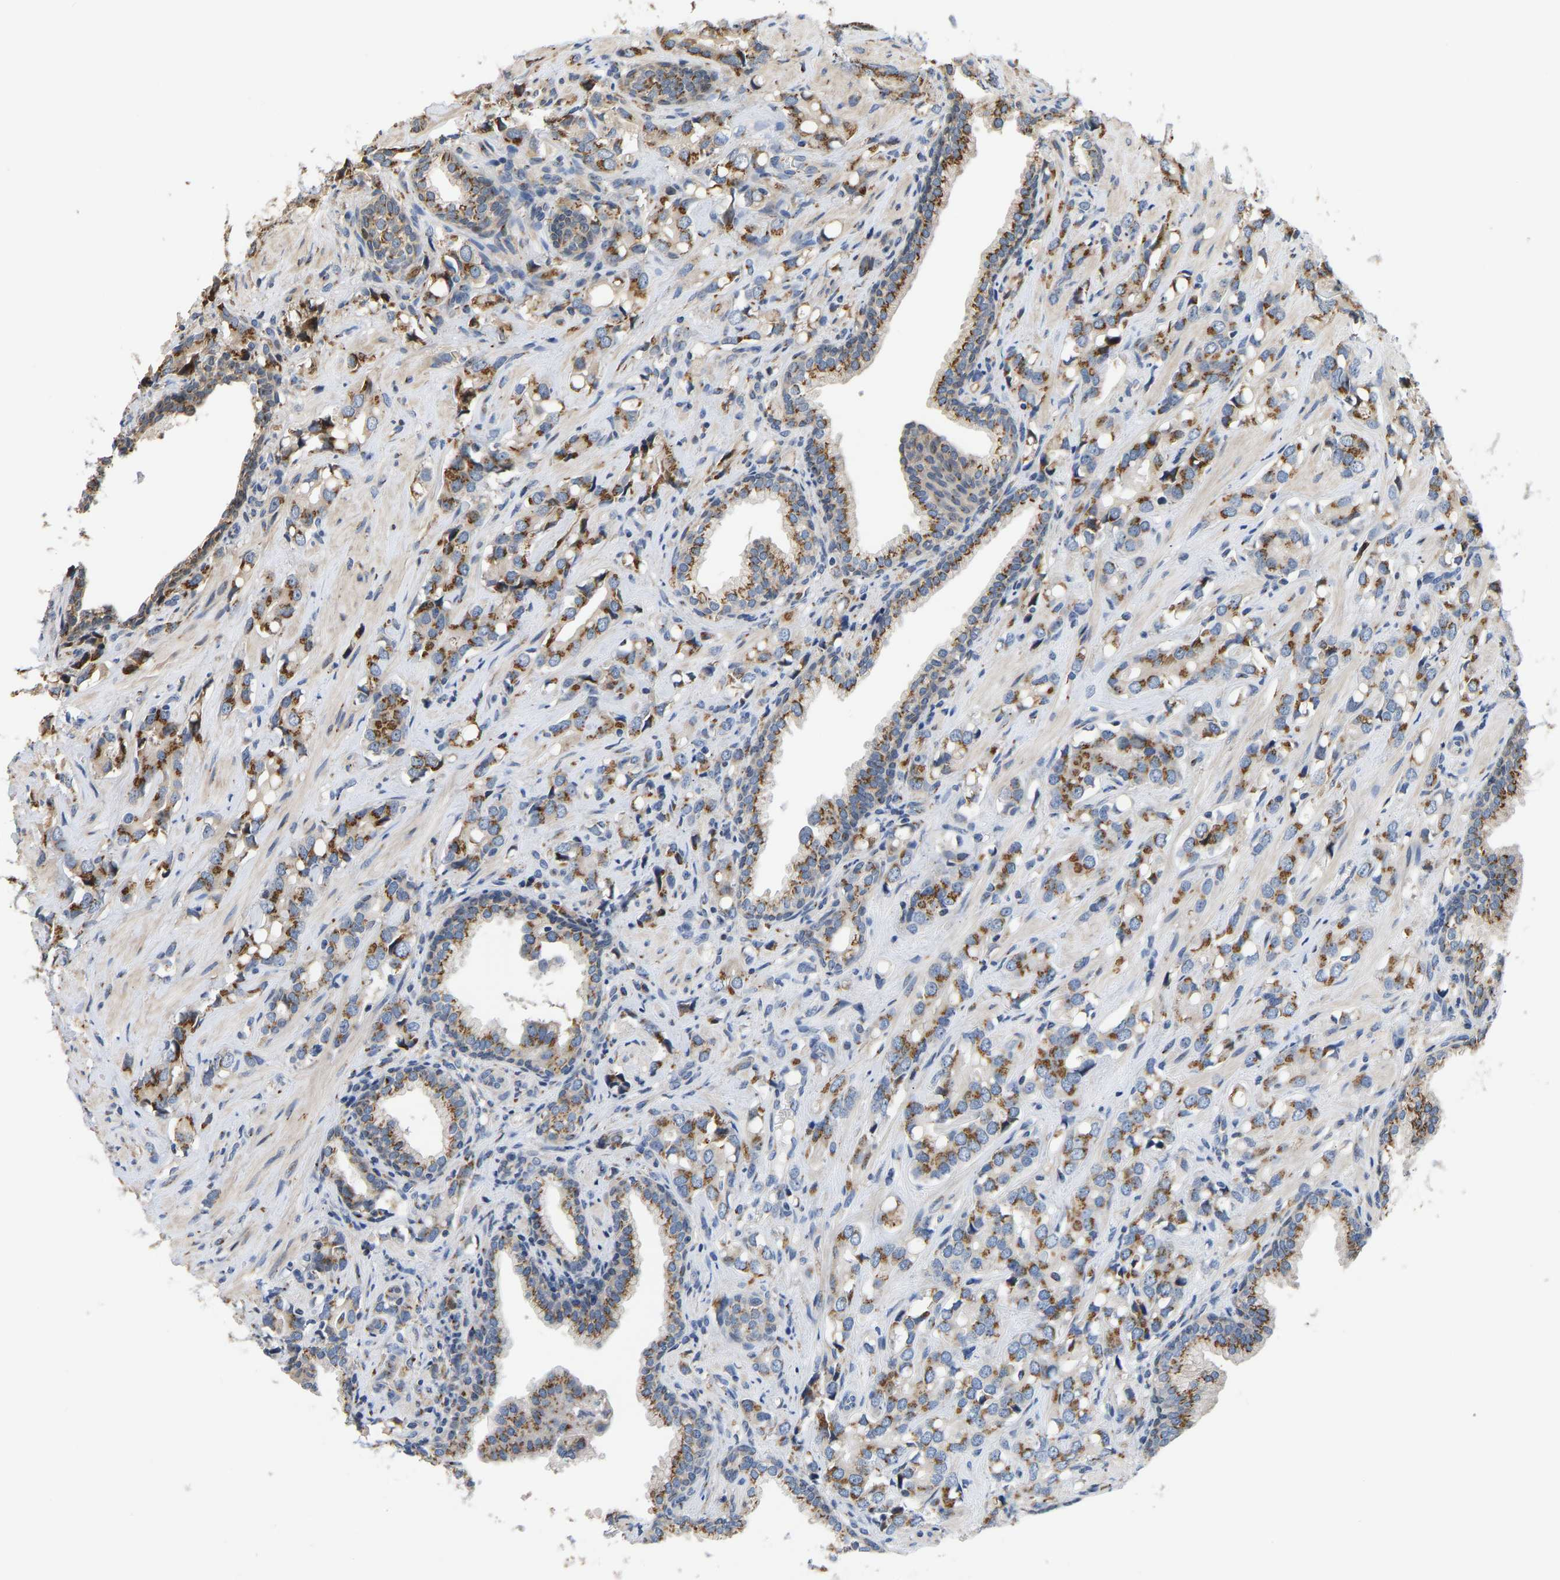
{"staining": {"intensity": "strong", "quantity": ">75%", "location": "cytoplasmic/membranous"}, "tissue": "prostate cancer", "cell_type": "Tumor cells", "image_type": "cancer", "snomed": [{"axis": "morphology", "description": "Adenocarcinoma, High grade"}, {"axis": "topography", "description": "Prostate"}], "caption": "Tumor cells exhibit high levels of strong cytoplasmic/membranous positivity in approximately >75% of cells in human prostate cancer (high-grade adenocarcinoma). (IHC, brightfield microscopy, high magnification).", "gene": "YIPF4", "patient": {"sex": "male", "age": 52}}